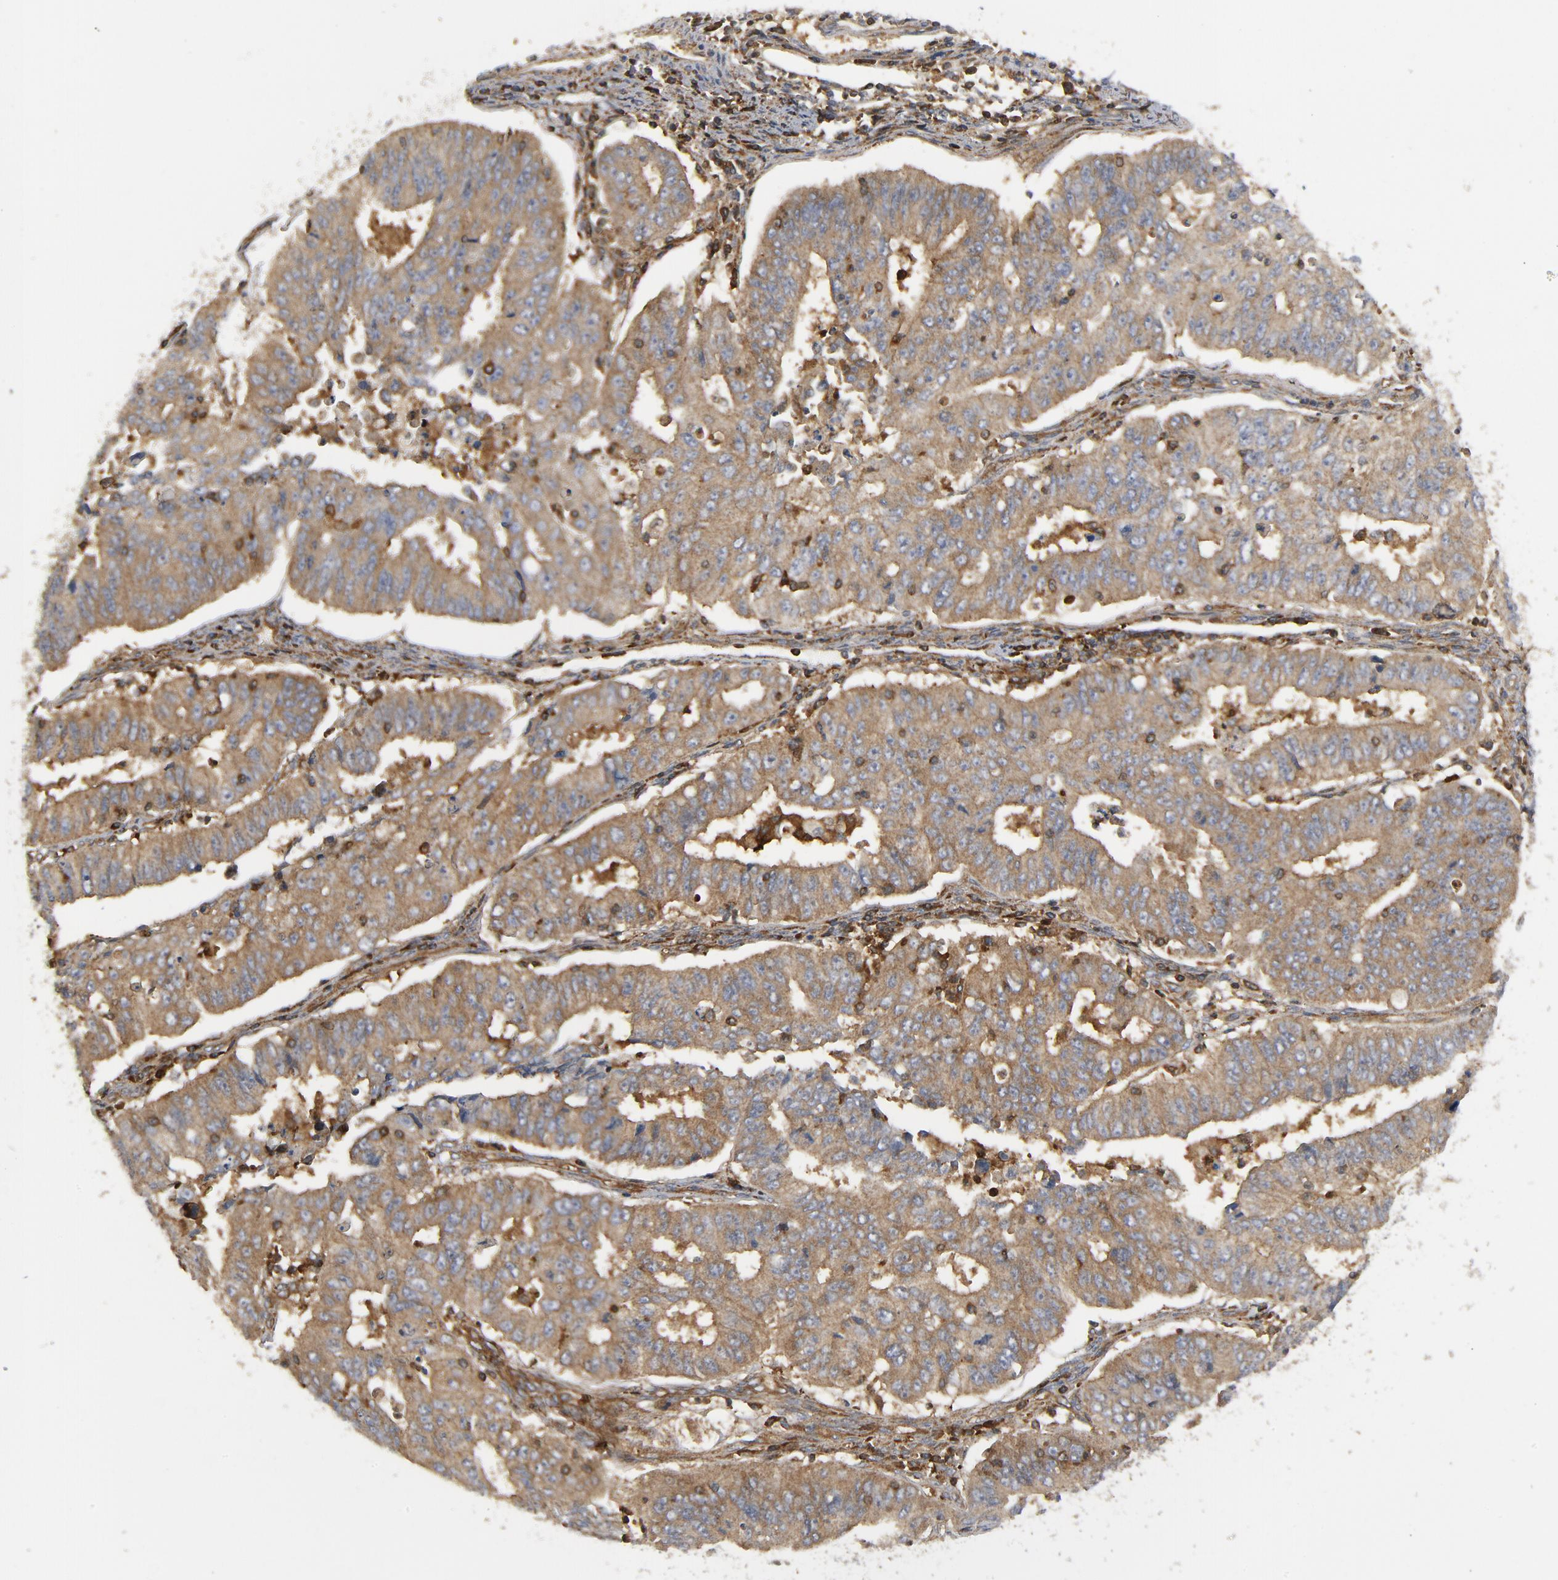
{"staining": {"intensity": "moderate", "quantity": ">75%", "location": "cytoplasmic/membranous"}, "tissue": "endometrial cancer", "cell_type": "Tumor cells", "image_type": "cancer", "snomed": [{"axis": "morphology", "description": "Adenocarcinoma, NOS"}, {"axis": "topography", "description": "Endometrium"}], "caption": "Protein staining reveals moderate cytoplasmic/membranous staining in about >75% of tumor cells in endometrial cancer (adenocarcinoma). (DAB (3,3'-diaminobenzidine) IHC with brightfield microscopy, high magnification).", "gene": "YES1", "patient": {"sex": "female", "age": 42}}